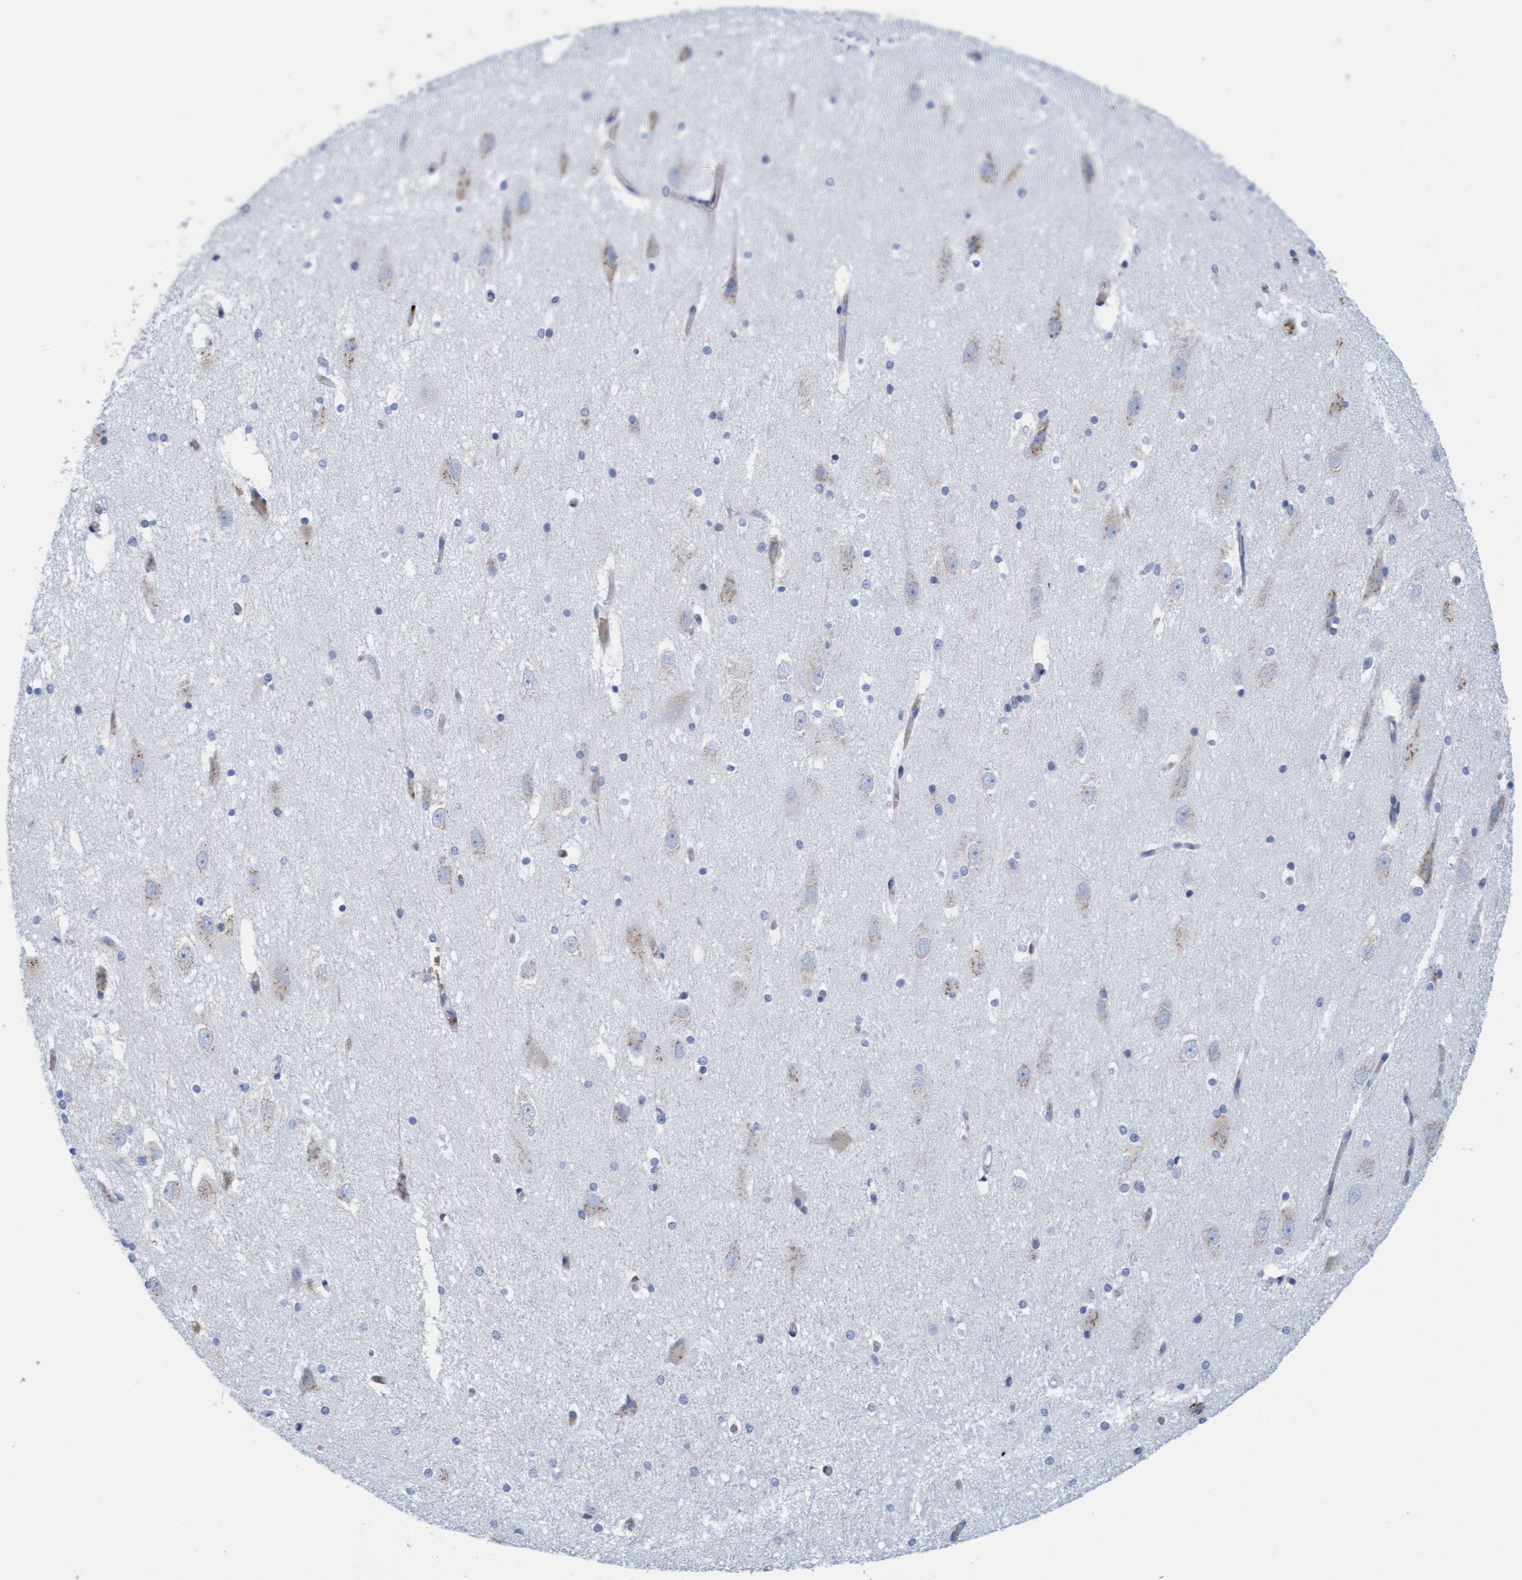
{"staining": {"intensity": "negative", "quantity": "none", "location": "none"}, "tissue": "hippocampus", "cell_type": "Glial cells", "image_type": "normal", "snomed": [{"axis": "morphology", "description": "Normal tissue, NOS"}, {"axis": "topography", "description": "Hippocampus"}], "caption": "Glial cells show no significant protein expression in benign hippocampus. (DAB immunohistochemistry visualized using brightfield microscopy, high magnification).", "gene": "P2RX5", "patient": {"sex": "female", "age": 19}}